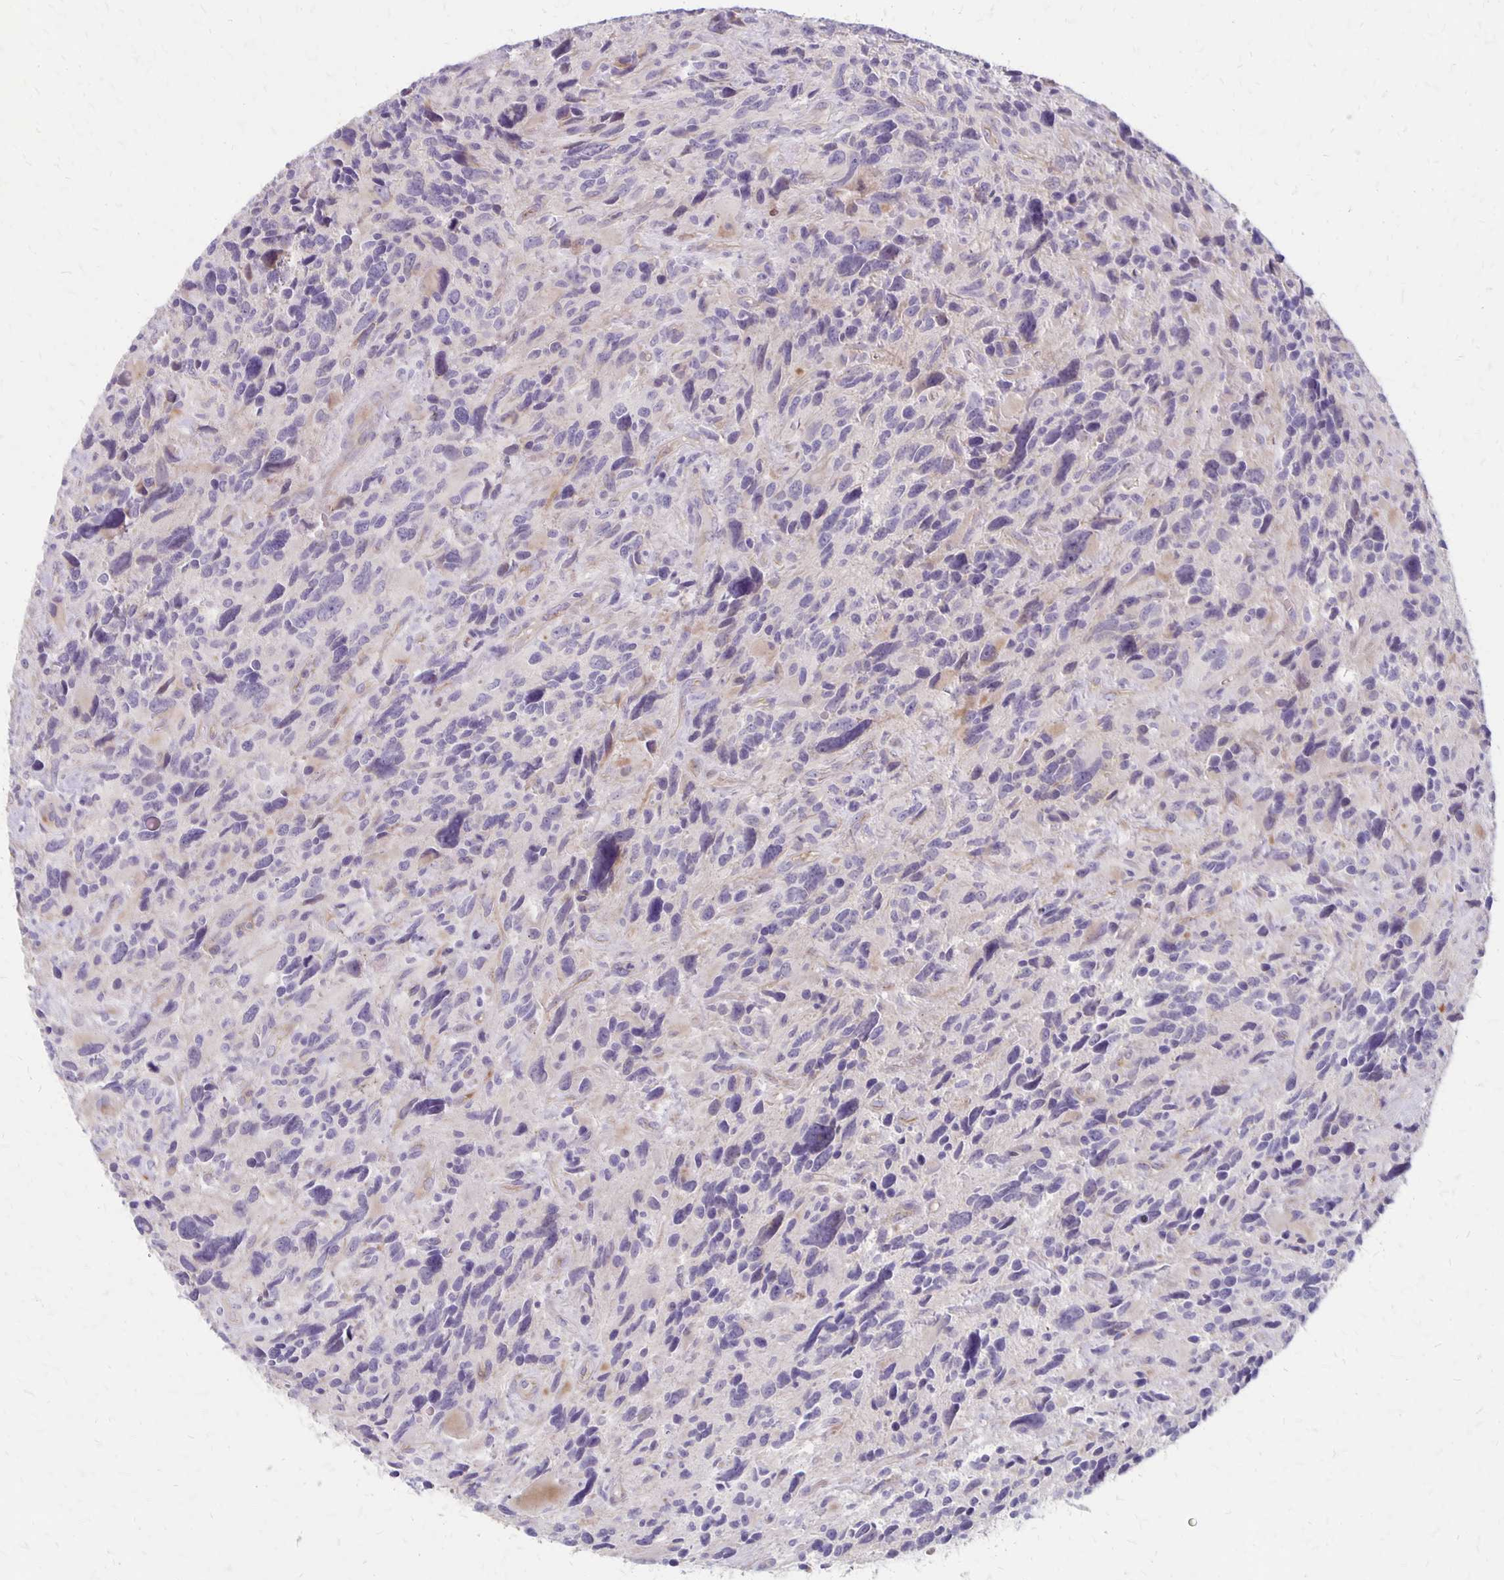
{"staining": {"intensity": "negative", "quantity": "none", "location": "none"}, "tissue": "glioma", "cell_type": "Tumor cells", "image_type": "cancer", "snomed": [{"axis": "morphology", "description": "Glioma, malignant, High grade"}, {"axis": "topography", "description": "Brain"}], "caption": "Protein analysis of glioma exhibits no significant staining in tumor cells.", "gene": "HOMER1", "patient": {"sex": "male", "age": 46}}